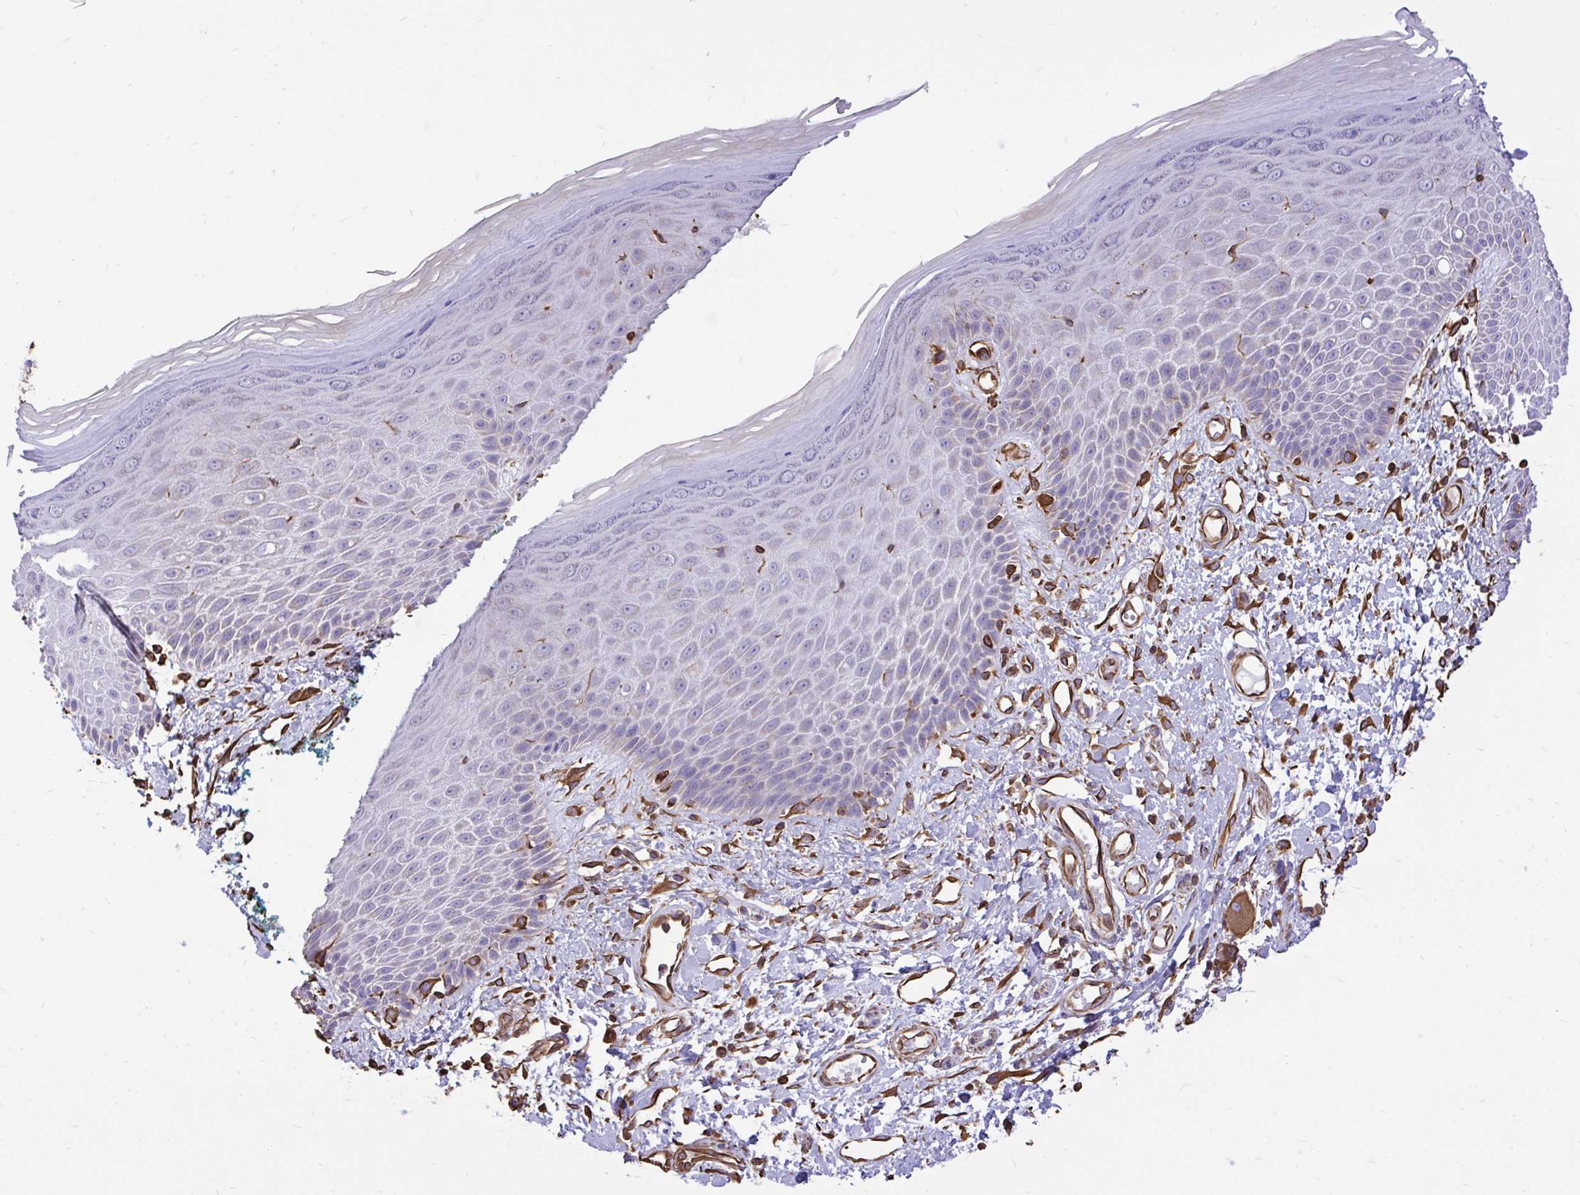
{"staining": {"intensity": "weak", "quantity": "<25%", "location": "cytoplasmic/membranous"}, "tissue": "skin", "cell_type": "Epidermal cells", "image_type": "normal", "snomed": [{"axis": "morphology", "description": "Normal tissue, NOS"}, {"axis": "topography", "description": "Anal"}, {"axis": "topography", "description": "Peripheral nerve tissue"}], "caption": "IHC photomicrograph of benign skin: skin stained with DAB (3,3'-diaminobenzidine) shows no significant protein positivity in epidermal cells. (Stains: DAB immunohistochemistry with hematoxylin counter stain, Microscopy: brightfield microscopy at high magnification).", "gene": "RNF103", "patient": {"sex": "male", "age": 78}}